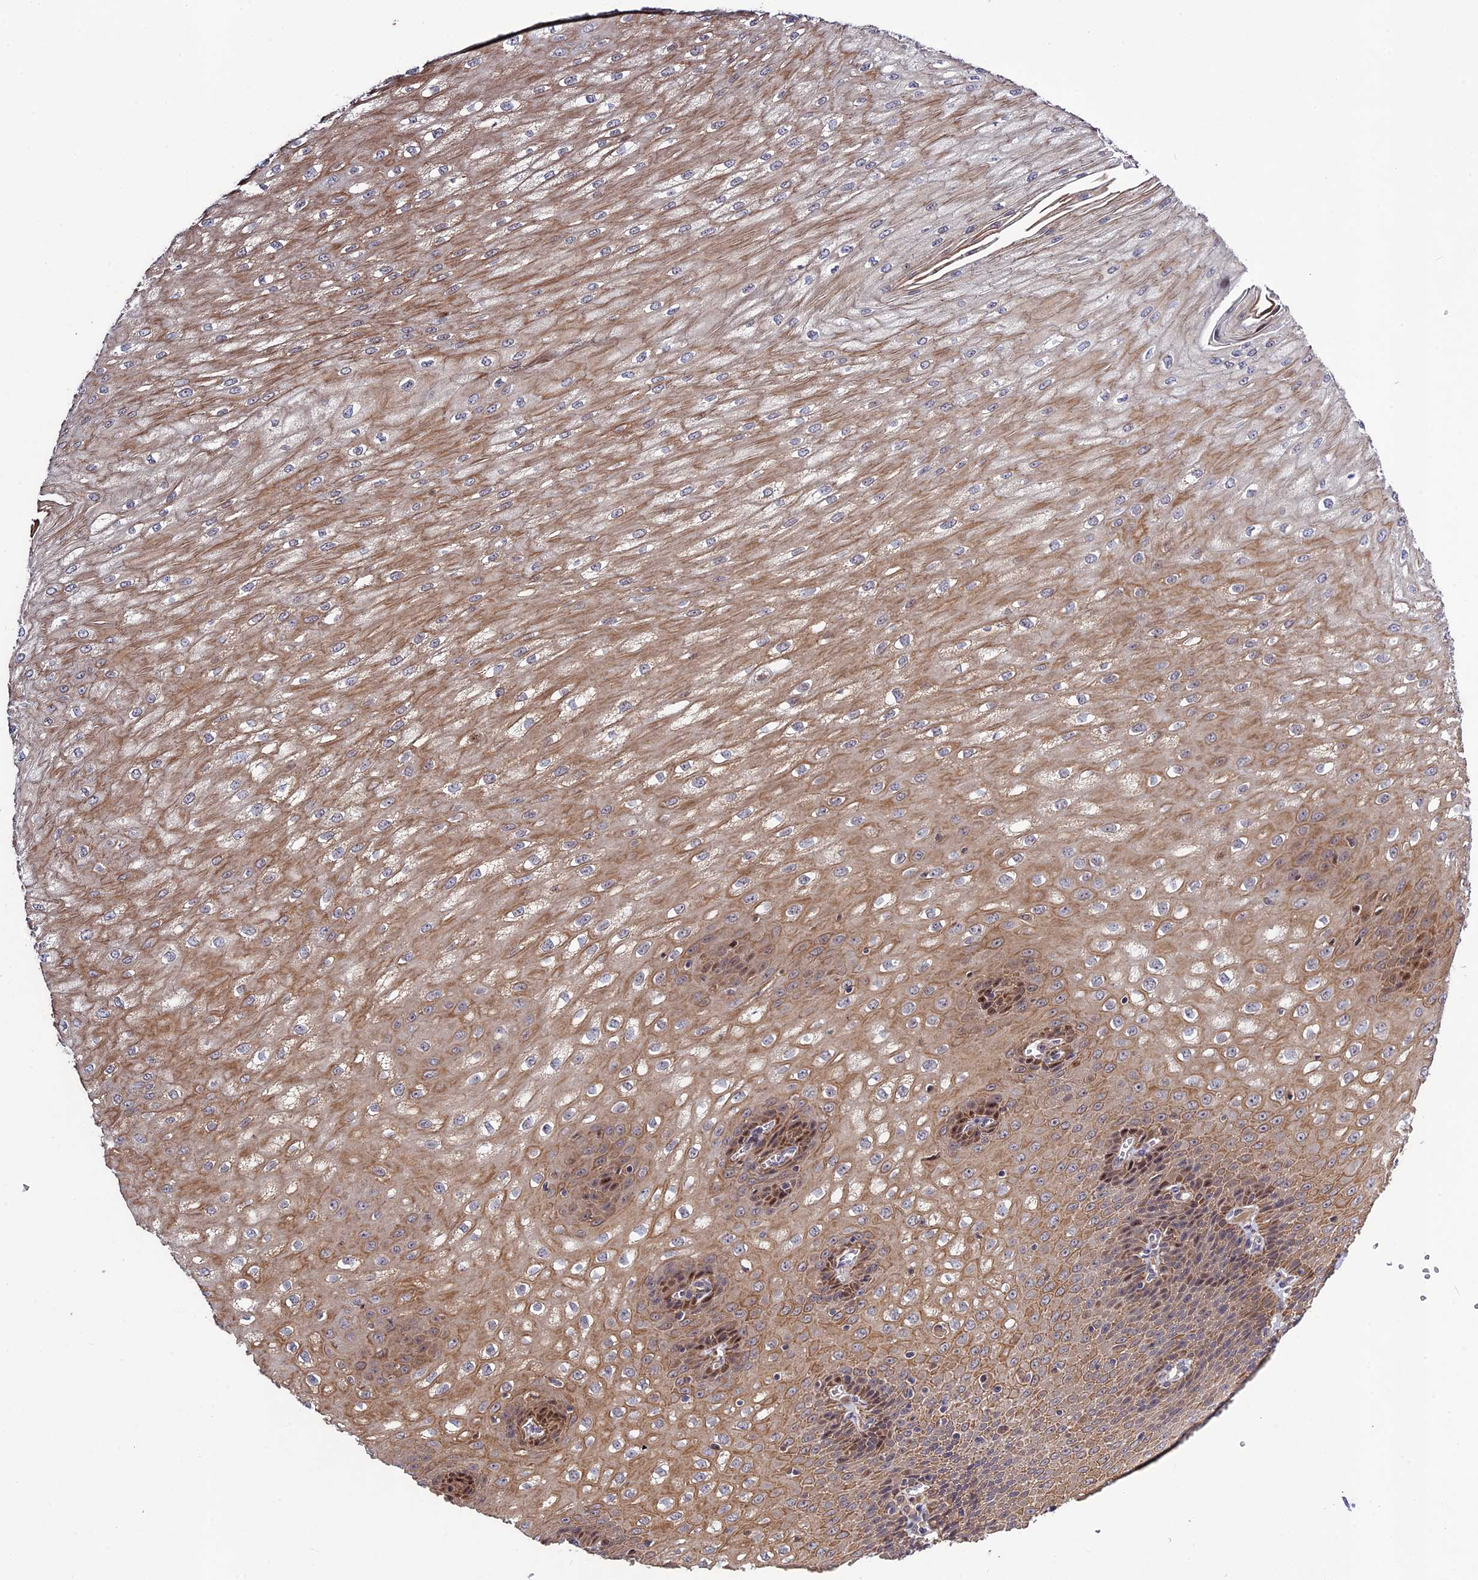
{"staining": {"intensity": "moderate", "quantity": ">75%", "location": "cytoplasmic/membranous,nuclear"}, "tissue": "esophagus", "cell_type": "Squamous epithelial cells", "image_type": "normal", "snomed": [{"axis": "morphology", "description": "Normal tissue, NOS"}, {"axis": "topography", "description": "Esophagus"}], "caption": "High-magnification brightfield microscopy of unremarkable esophagus stained with DAB (3,3'-diaminobenzidine) (brown) and counterstained with hematoxylin (blue). squamous epithelial cells exhibit moderate cytoplasmic/membranous,nuclear positivity is seen in approximately>75% of cells.", "gene": "SPG21", "patient": {"sex": "male", "age": 60}}